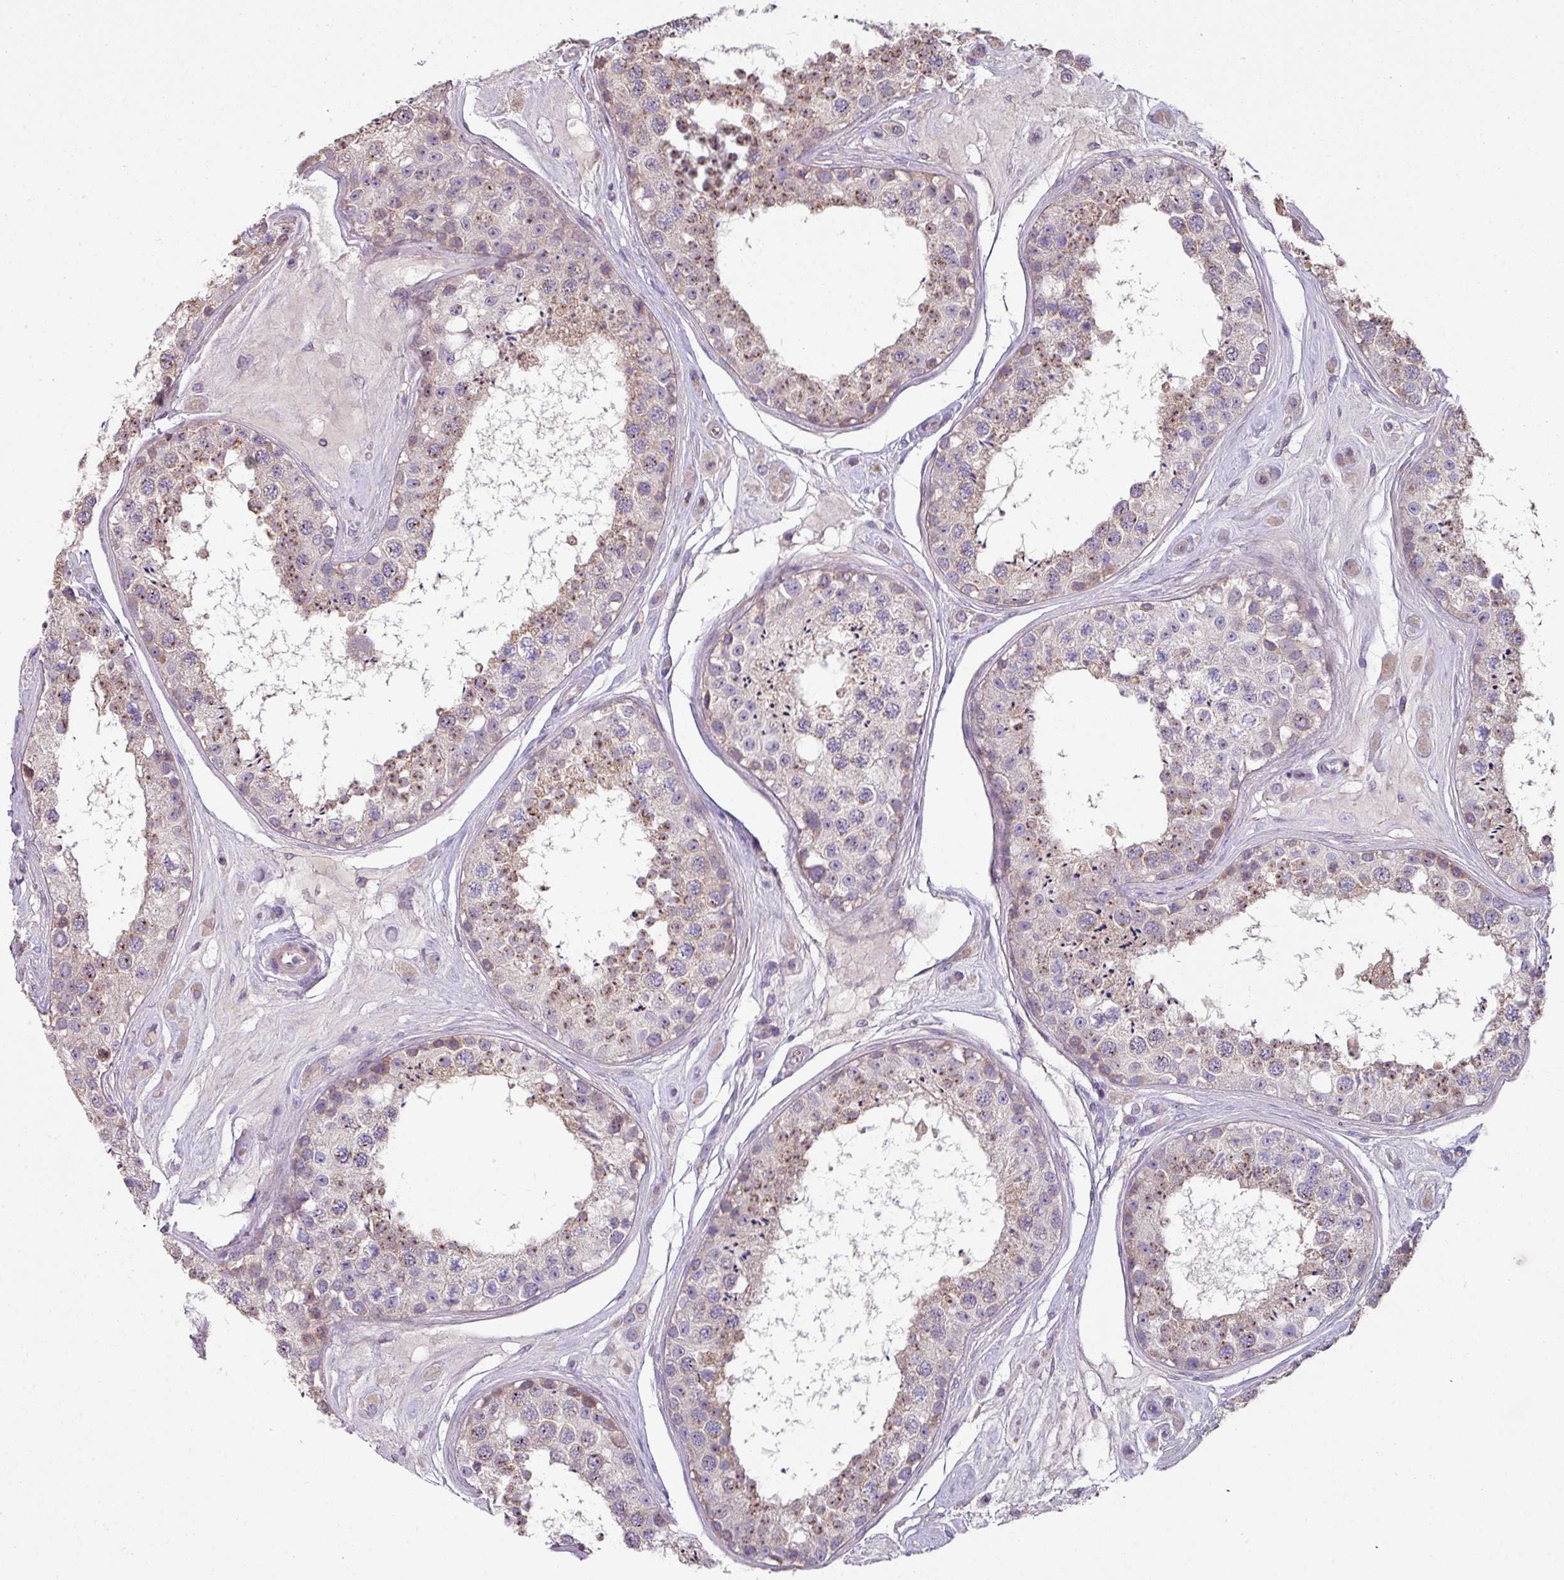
{"staining": {"intensity": "moderate", "quantity": "25%-75%", "location": "cytoplasmic/membranous"}, "tissue": "testis", "cell_type": "Cells in seminiferous ducts", "image_type": "normal", "snomed": [{"axis": "morphology", "description": "Normal tissue, NOS"}, {"axis": "topography", "description": "Testis"}], "caption": "Moderate cytoplasmic/membranous expression is appreciated in approximately 25%-75% of cells in seminiferous ducts in normal testis.", "gene": "LRRC9", "patient": {"sex": "male", "age": 25}}